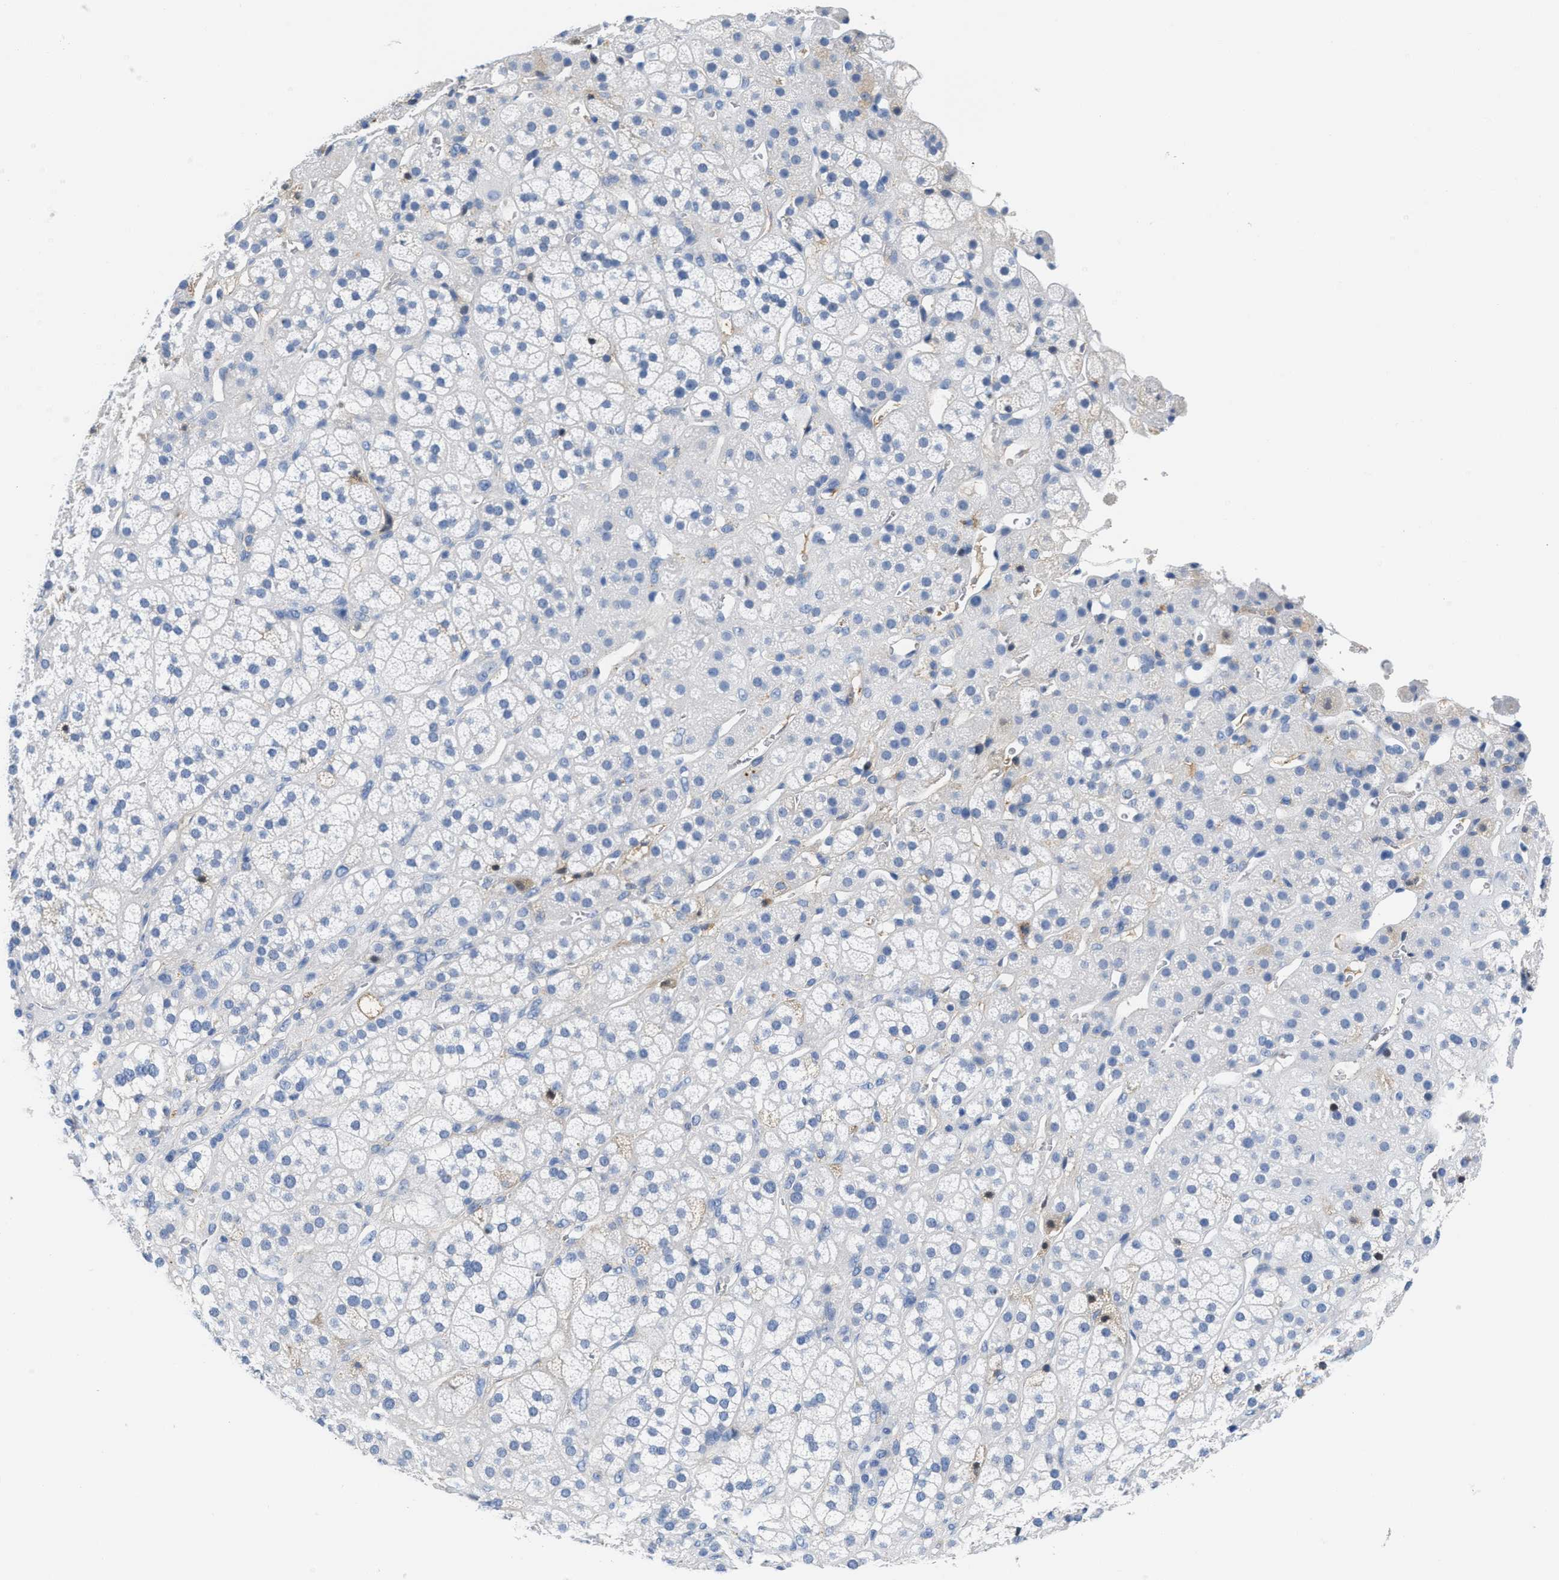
{"staining": {"intensity": "negative", "quantity": "none", "location": "none"}, "tissue": "adrenal gland", "cell_type": "Glandular cells", "image_type": "normal", "snomed": [{"axis": "morphology", "description": "Normal tissue, NOS"}, {"axis": "topography", "description": "Adrenal gland"}], "caption": "A high-resolution micrograph shows immunohistochemistry (IHC) staining of unremarkable adrenal gland, which reveals no significant staining in glandular cells.", "gene": "GC", "patient": {"sex": "male", "age": 56}}